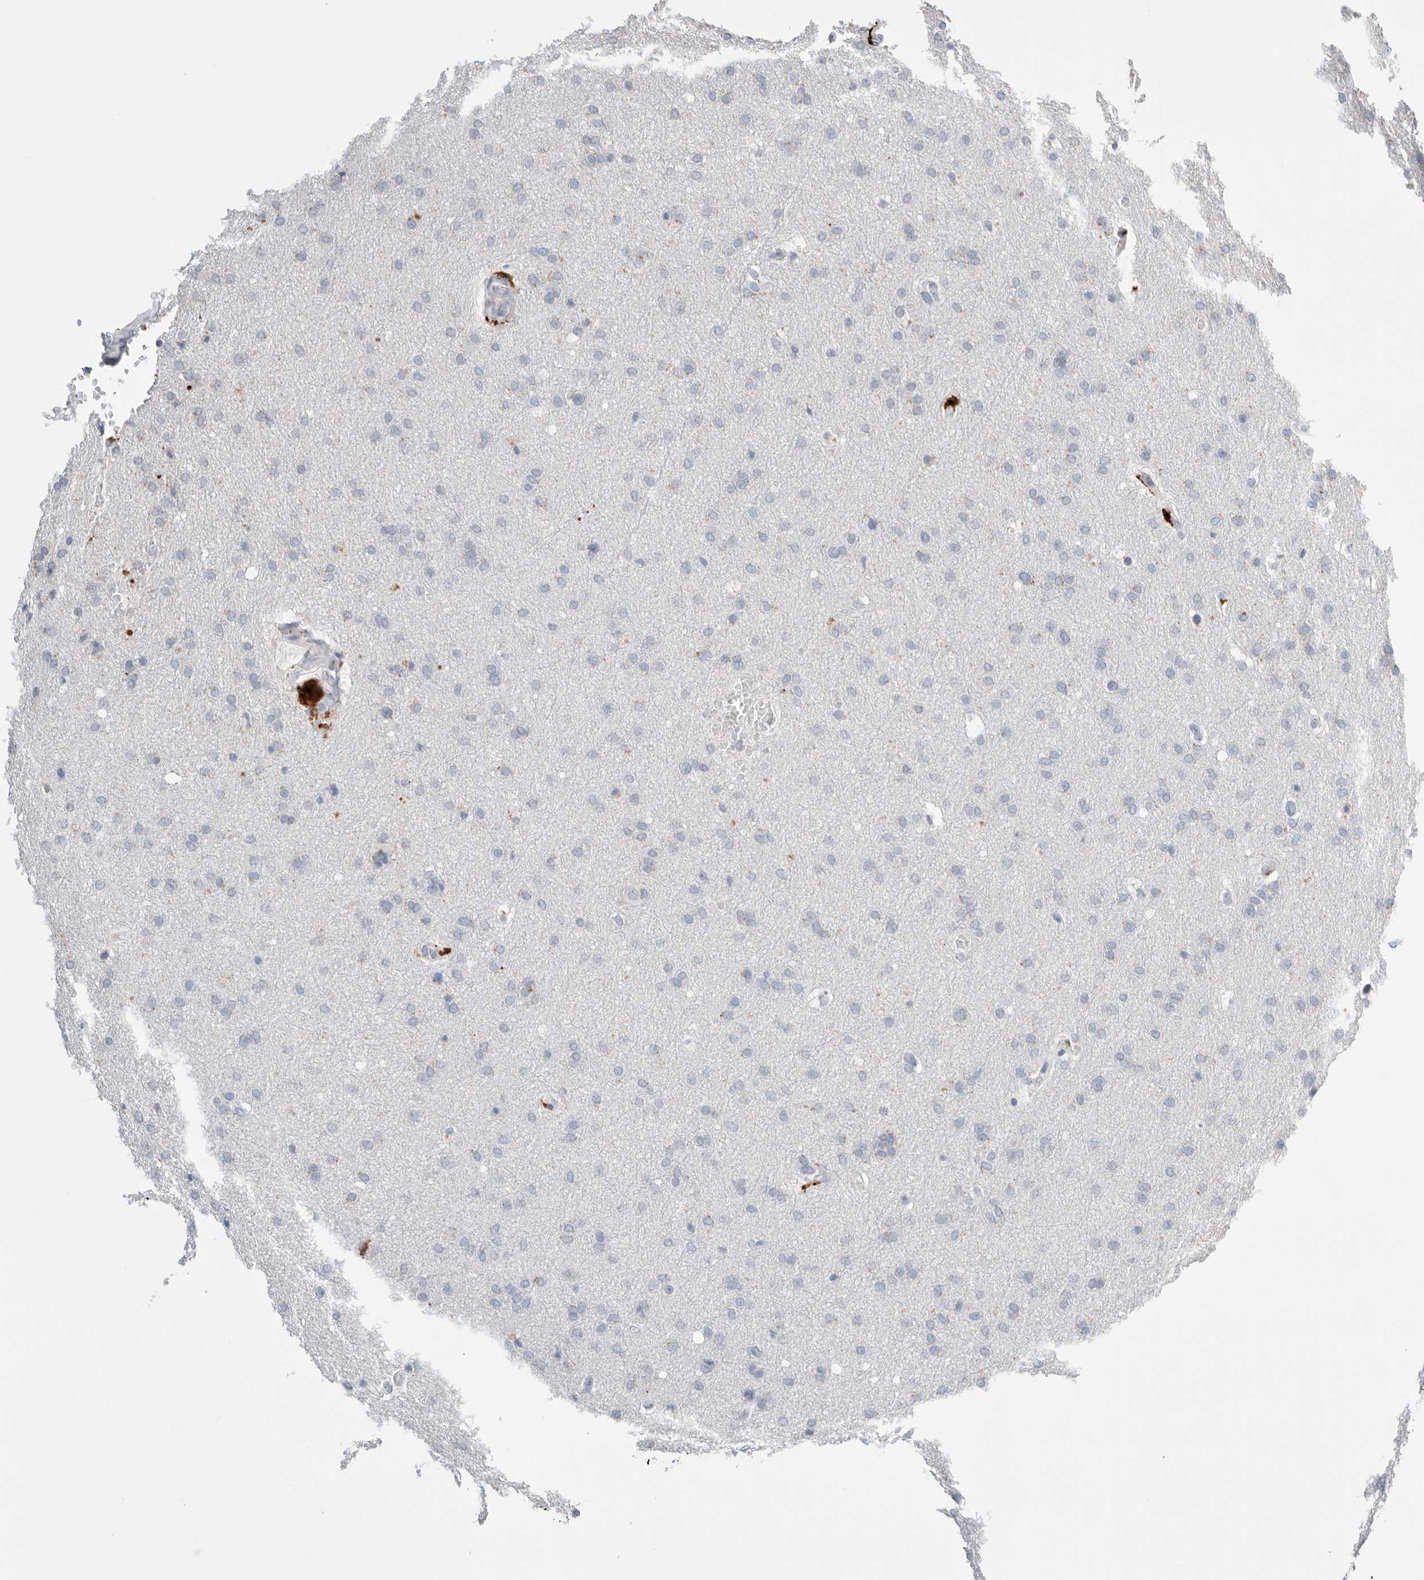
{"staining": {"intensity": "negative", "quantity": "none", "location": "none"}, "tissue": "glioma", "cell_type": "Tumor cells", "image_type": "cancer", "snomed": [{"axis": "morphology", "description": "Glioma, malignant, Low grade"}, {"axis": "topography", "description": "Brain"}], "caption": "The immunohistochemistry (IHC) photomicrograph has no significant expression in tumor cells of malignant low-grade glioma tissue.", "gene": "GGH", "patient": {"sex": "female", "age": 37}}